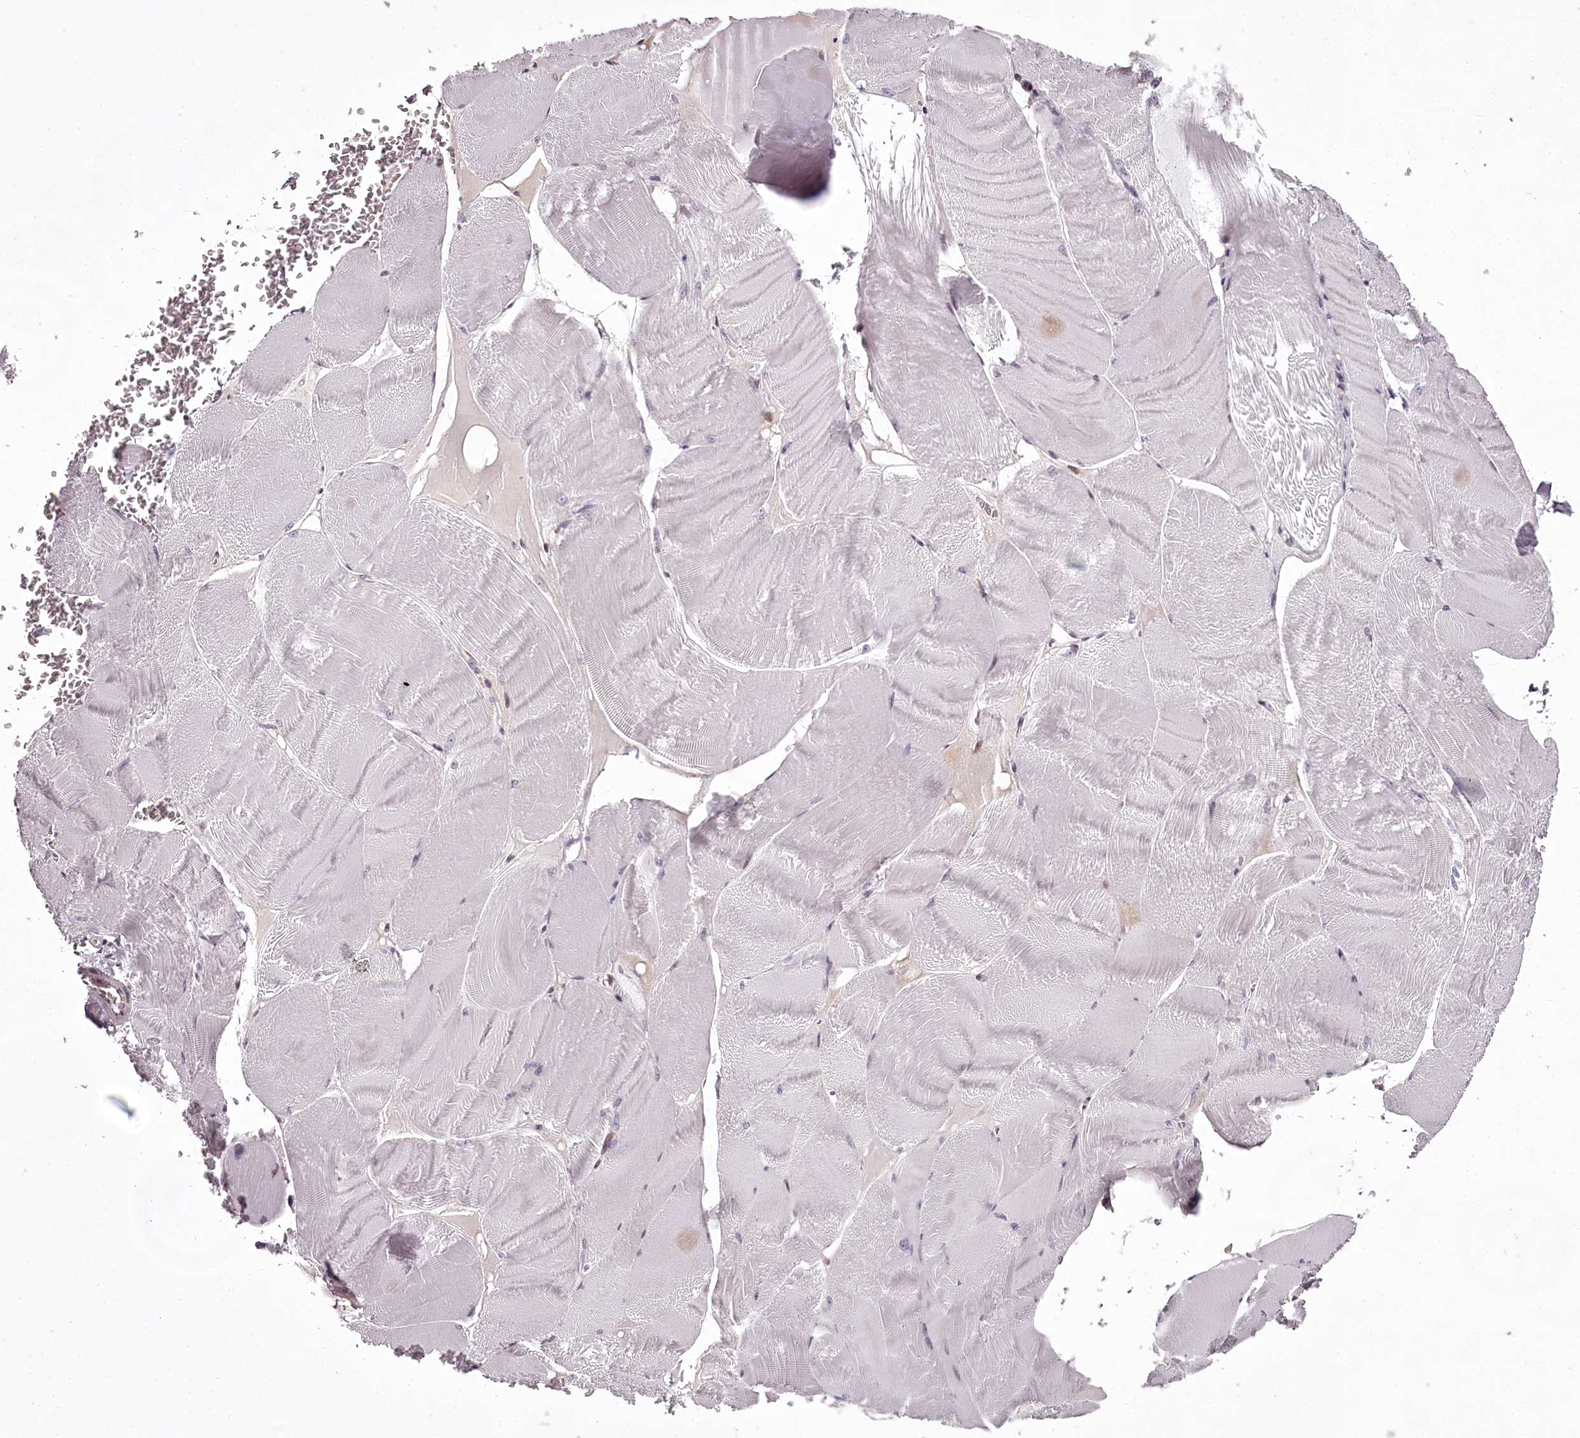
{"staining": {"intensity": "negative", "quantity": "none", "location": "none"}, "tissue": "skeletal muscle", "cell_type": "Myocytes", "image_type": "normal", "snomed": [{"axis": "morphology", "description": "Normal tissue, NOS"}, {"axis": "morphology", "description": "Basal cell carcinoma"}, {"axis": "topography", "description": "Skeletal muscle"}], "caption": "This is an immunohistochemistry (IHC) histopathology image of benign human skeletal muscle. There is no staining in myocytes.", "gene": "C1orf56", "patient": {"sex": "female", "age": 64}}